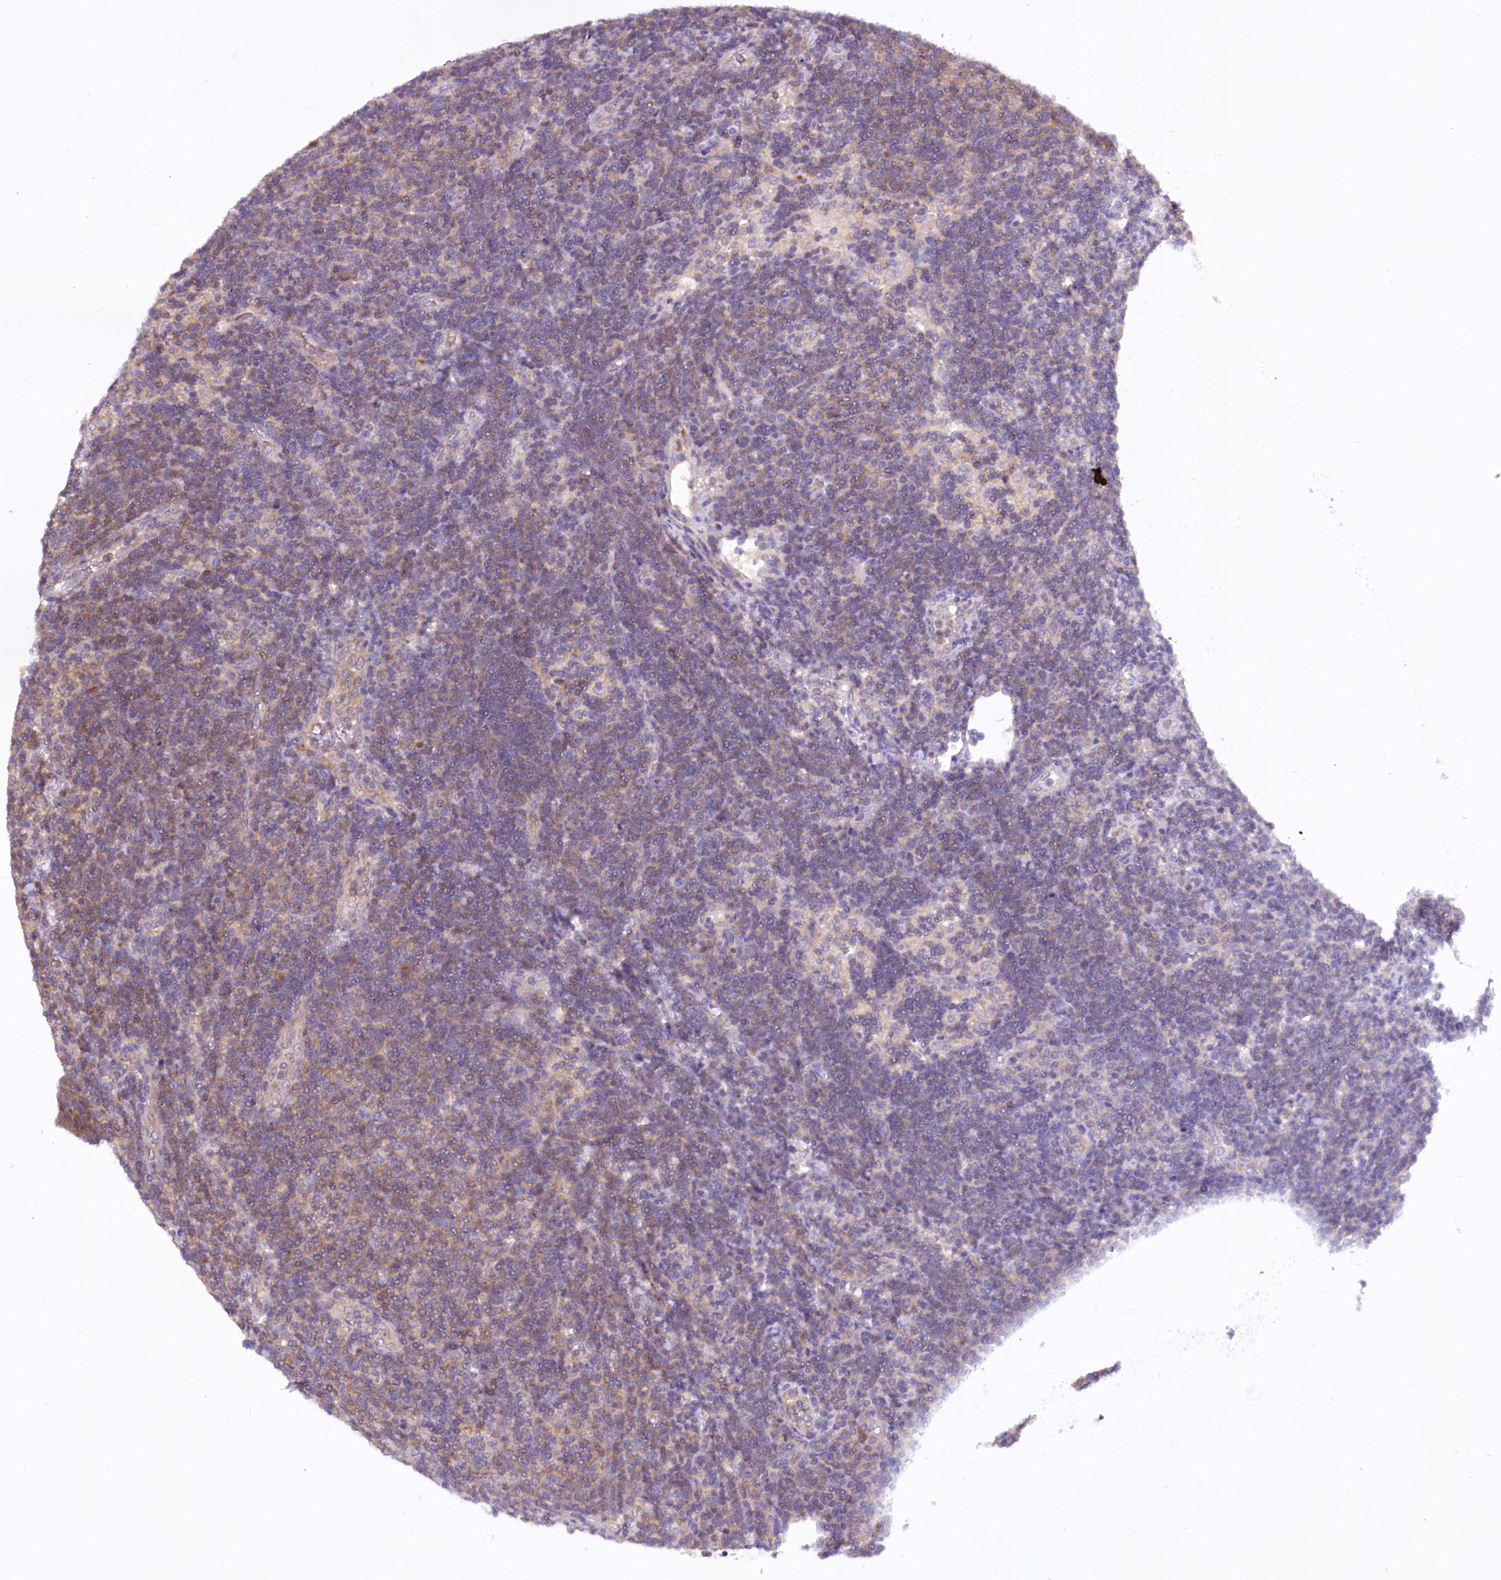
{"staining": {"intensity": "weak", "quantity": "25%-75%", "location": "cytoplasmic/membranous"}, "tissue": "lymphoma", "cell_type": "Tumor cells", "image_type": "cancer", "snomed": [{"axis": "morphology", "description": "Malignant lymphoma, non-Hodgkin's type, Low grade"}, {"axis": "topography", "description": "Lymph node"}], "caption": "Tumor cells demonstrate low levels of weak cytoplasmic/membranous staining in approximately 25%-75% of cells in human lymphoma.", "gene": "DPP3", "patient": {"sex": "male", "age": 66}}